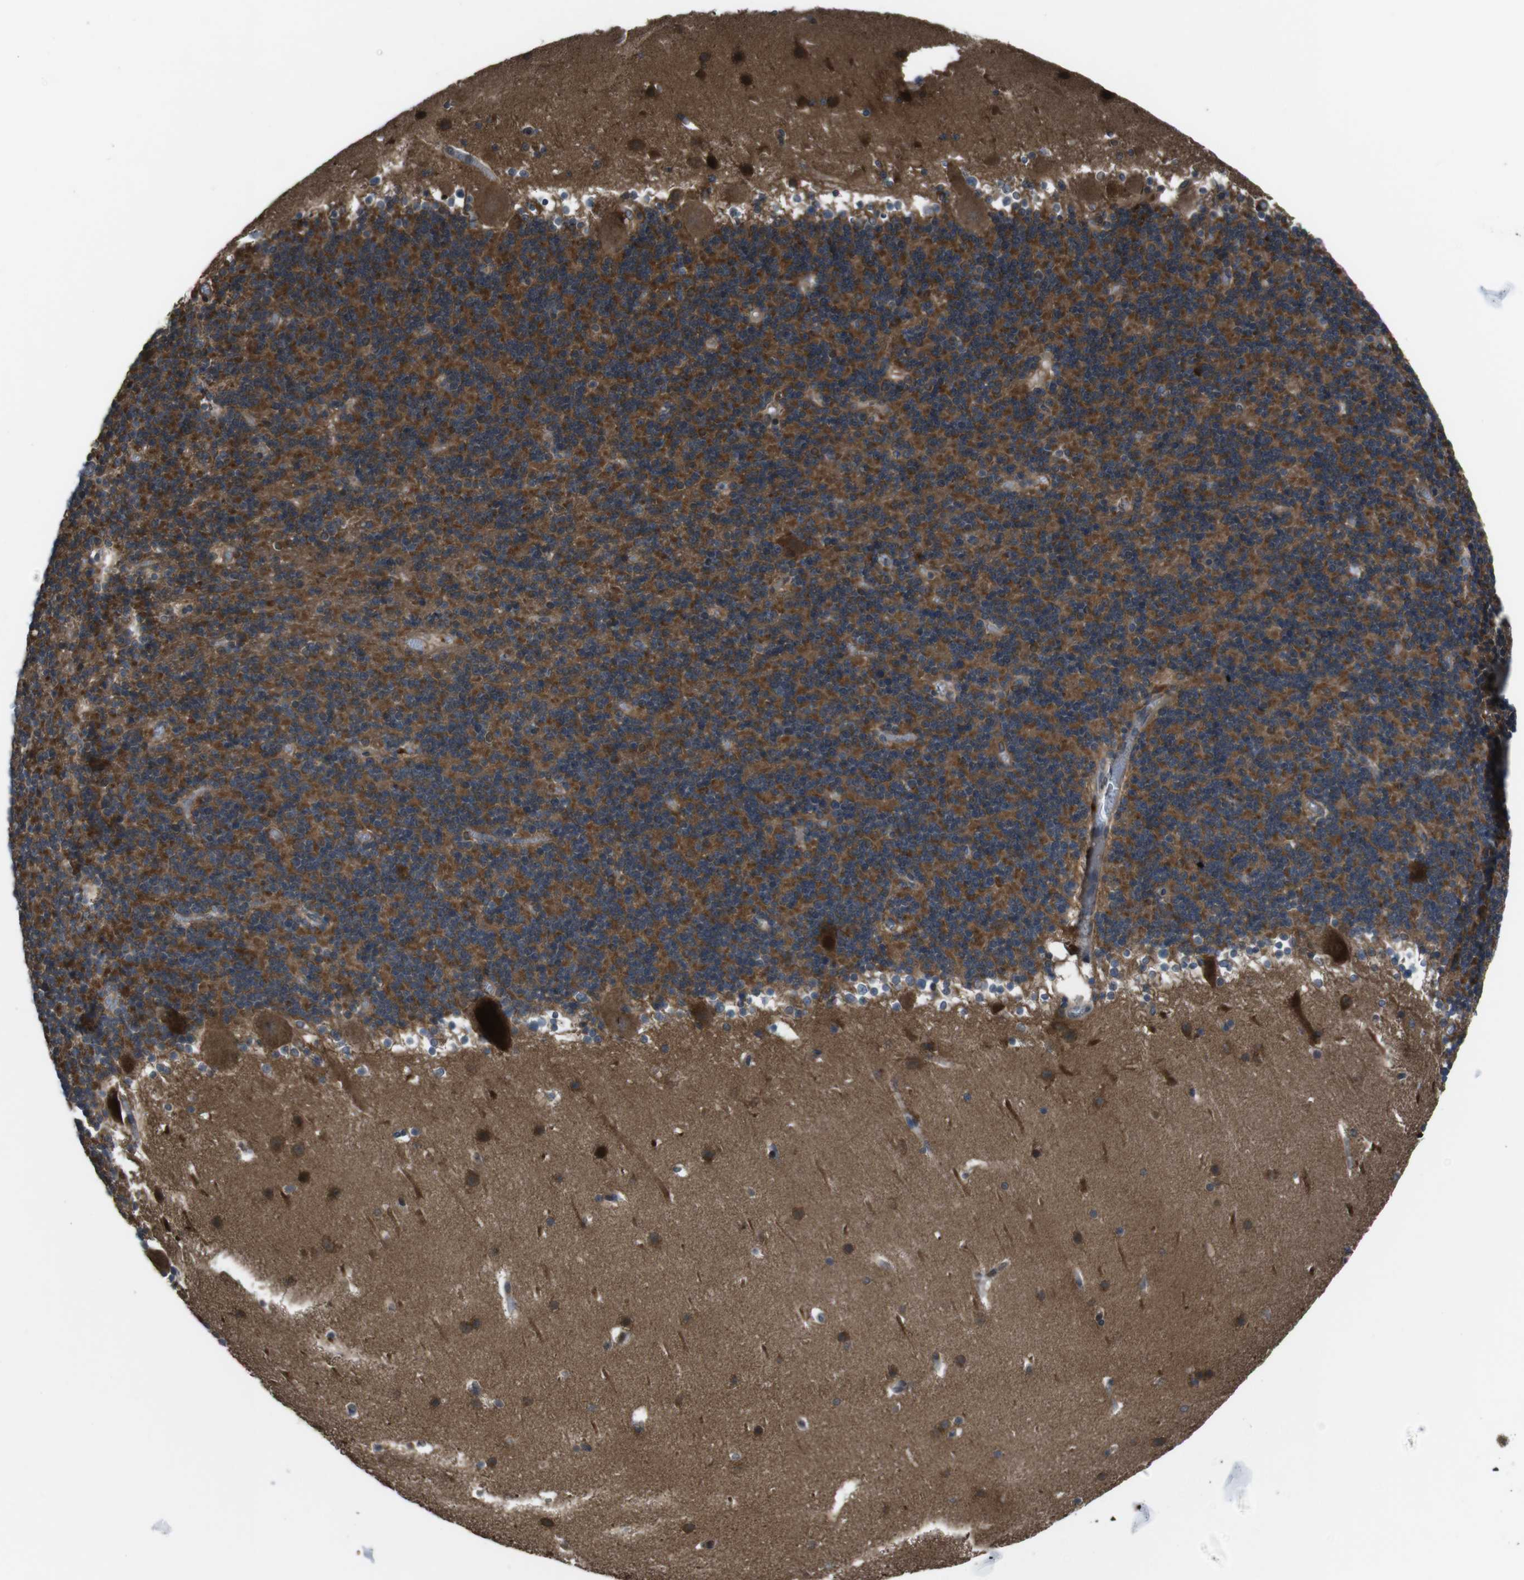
{"staining": {"intensity": "moderate", "quantity": ">75%", "location": "cytoplasmic/membranous"}, "tissue": "cerebellum", "cell_type": "Cells in granular layer", "image_type": "normal", "snomed": [{"axis": "morphology", "description": "Normal tissue, NOS"}, {"axis": "topography", "description": "Cerebellum"}], "caption": "Immunohistochemical staining of normal human cerebellum reveals moderate cytoplasmic/membranous protein staining in approximately >75% of cells in granular layer.", "gene": "SLC22A23", "patient": {"sex": "male", "age": 45}}